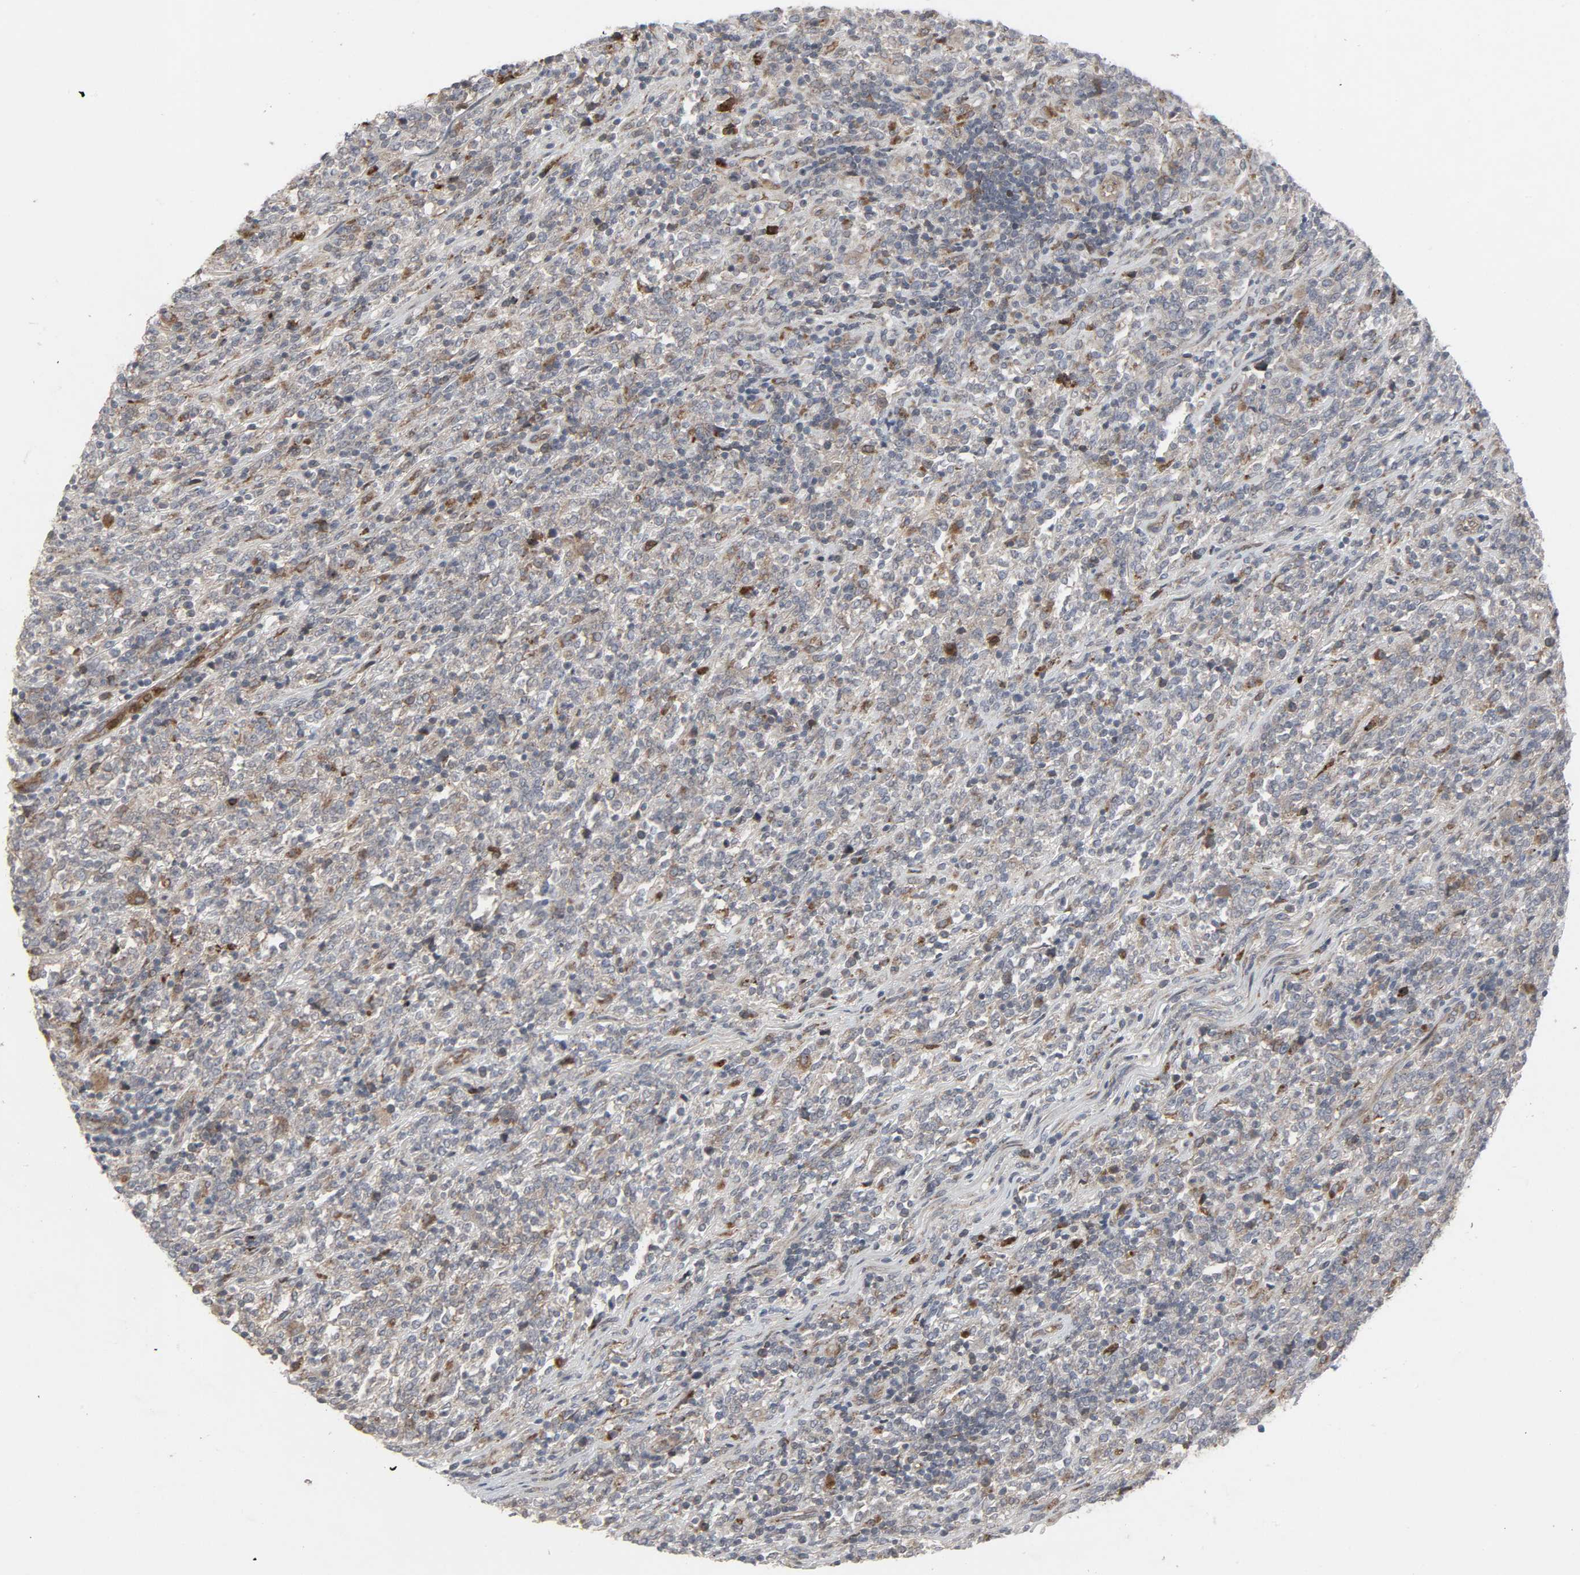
{"staining": {"intensity": "negative", "quantity": "none", "location": "none"}, "tissue": "lymphoma", "cell_type": "Tumor cells", "image_type": "cancer", "snomed": [{"axis": "morphology", "description": "Malignant lymphoma, non-Hodgkin's type, High grade"}, {"axis": "topography", "description": "Soft tissue"}], "caption": "Tumor cells are negative for protein expression in human high-grade malignant lymphoma, non-Hodgkin's type. The staining was performed using DAB to visualize the protein expression in brown, while the nuclei were stained in blue with hematoxylin (Magnification: 20x).", "gene": "ADCY4", "patient": {"sex": "male", "age": 18}}